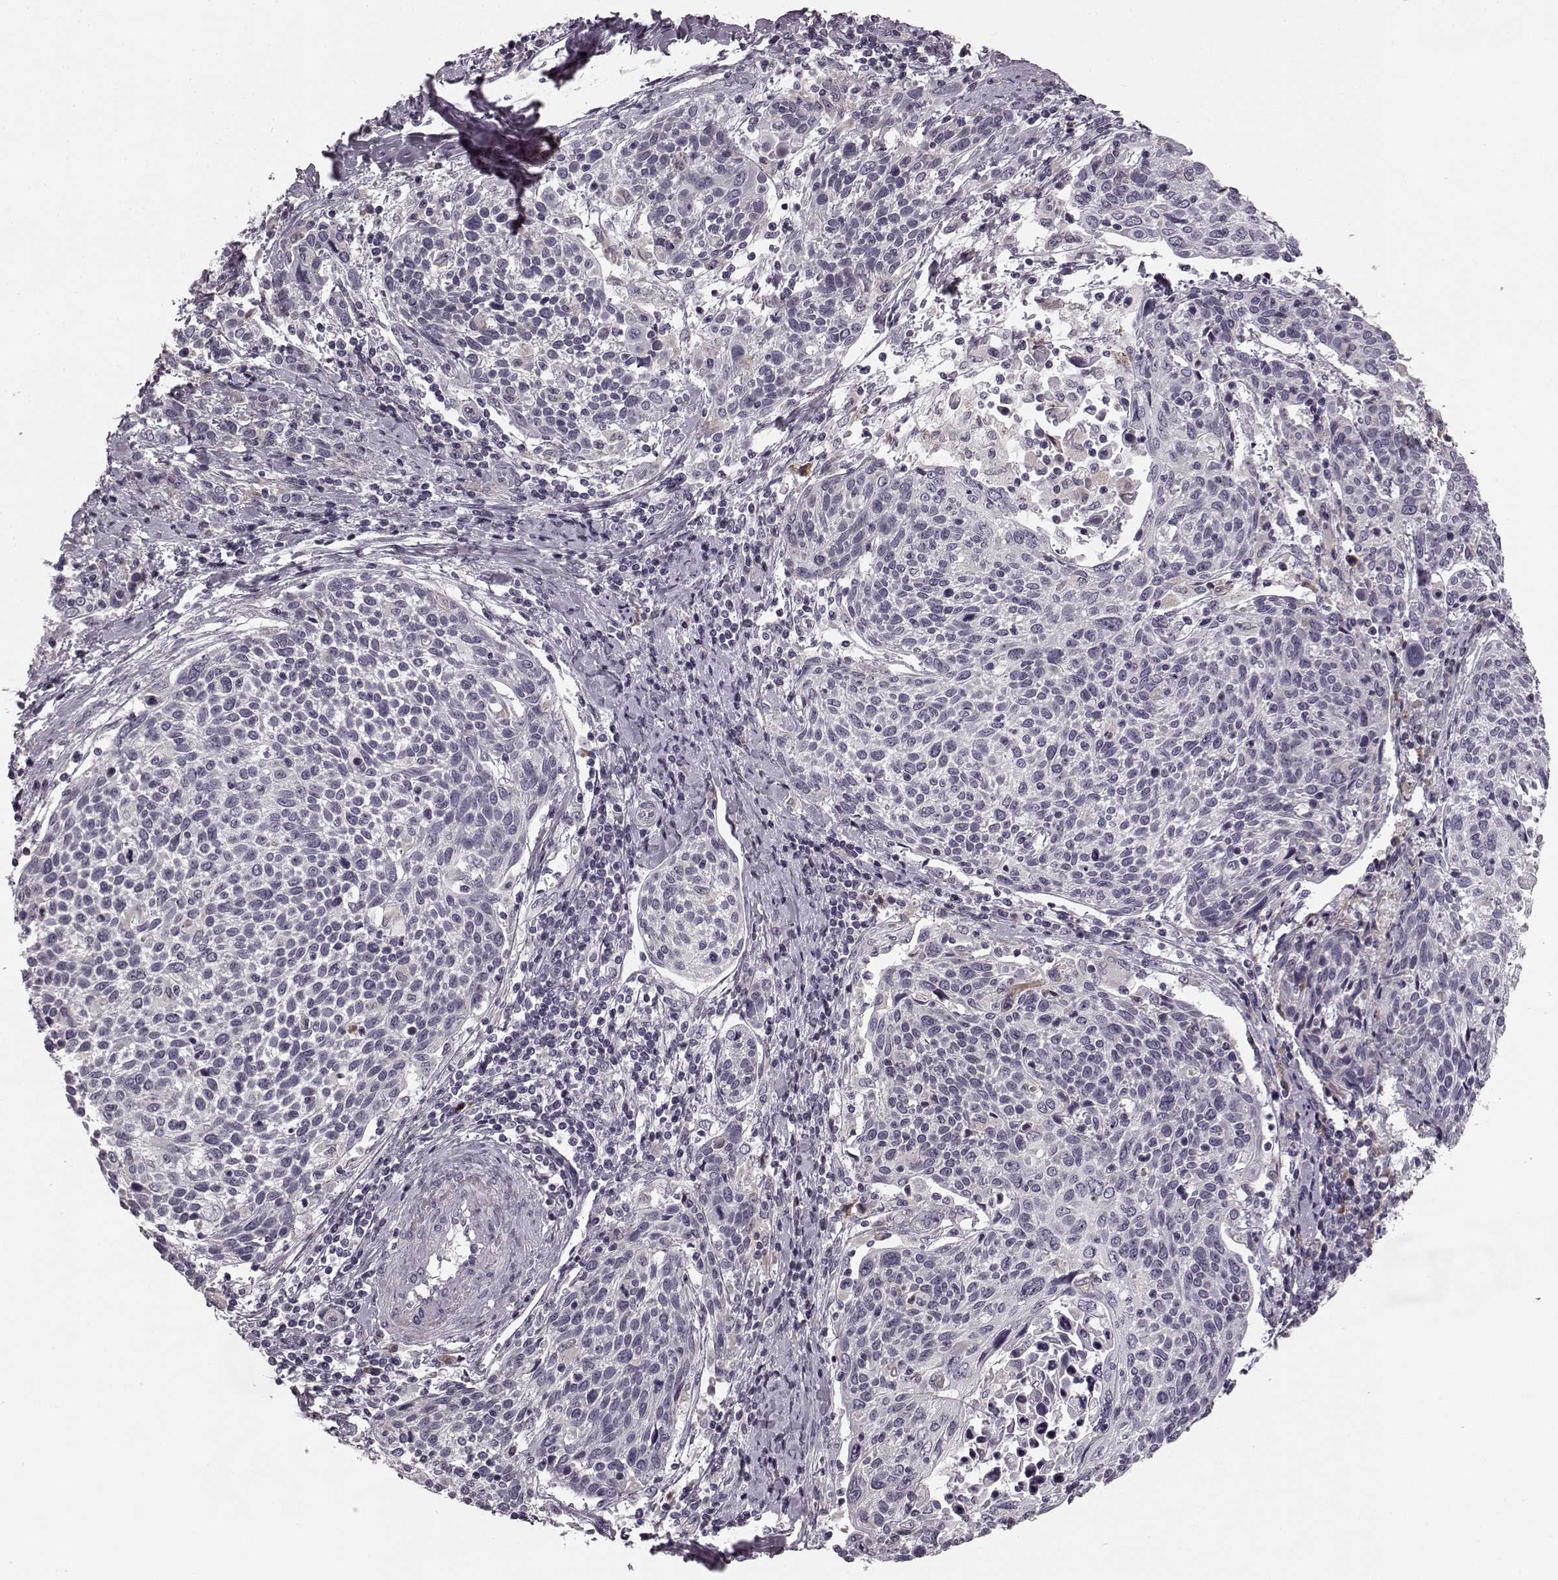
{"staining": {"intensity": "negative", "quantity": "none", "location": "none"}, "tissue": "cervical cancer", "cell_type": "Tumor cells", "image_type": "cancer", "snomed": [{"axis": "morphology", "description": "Squamous cell carcinoma, NOS"}, {"axis": "topography", "description": "Cervix"}], "caption": "Image shows no significant protein expression in tumor cells of cervical squamous cell carcinoma.", "gene": "FAM234B", "patient": {"sex": "female", "age": 61}}